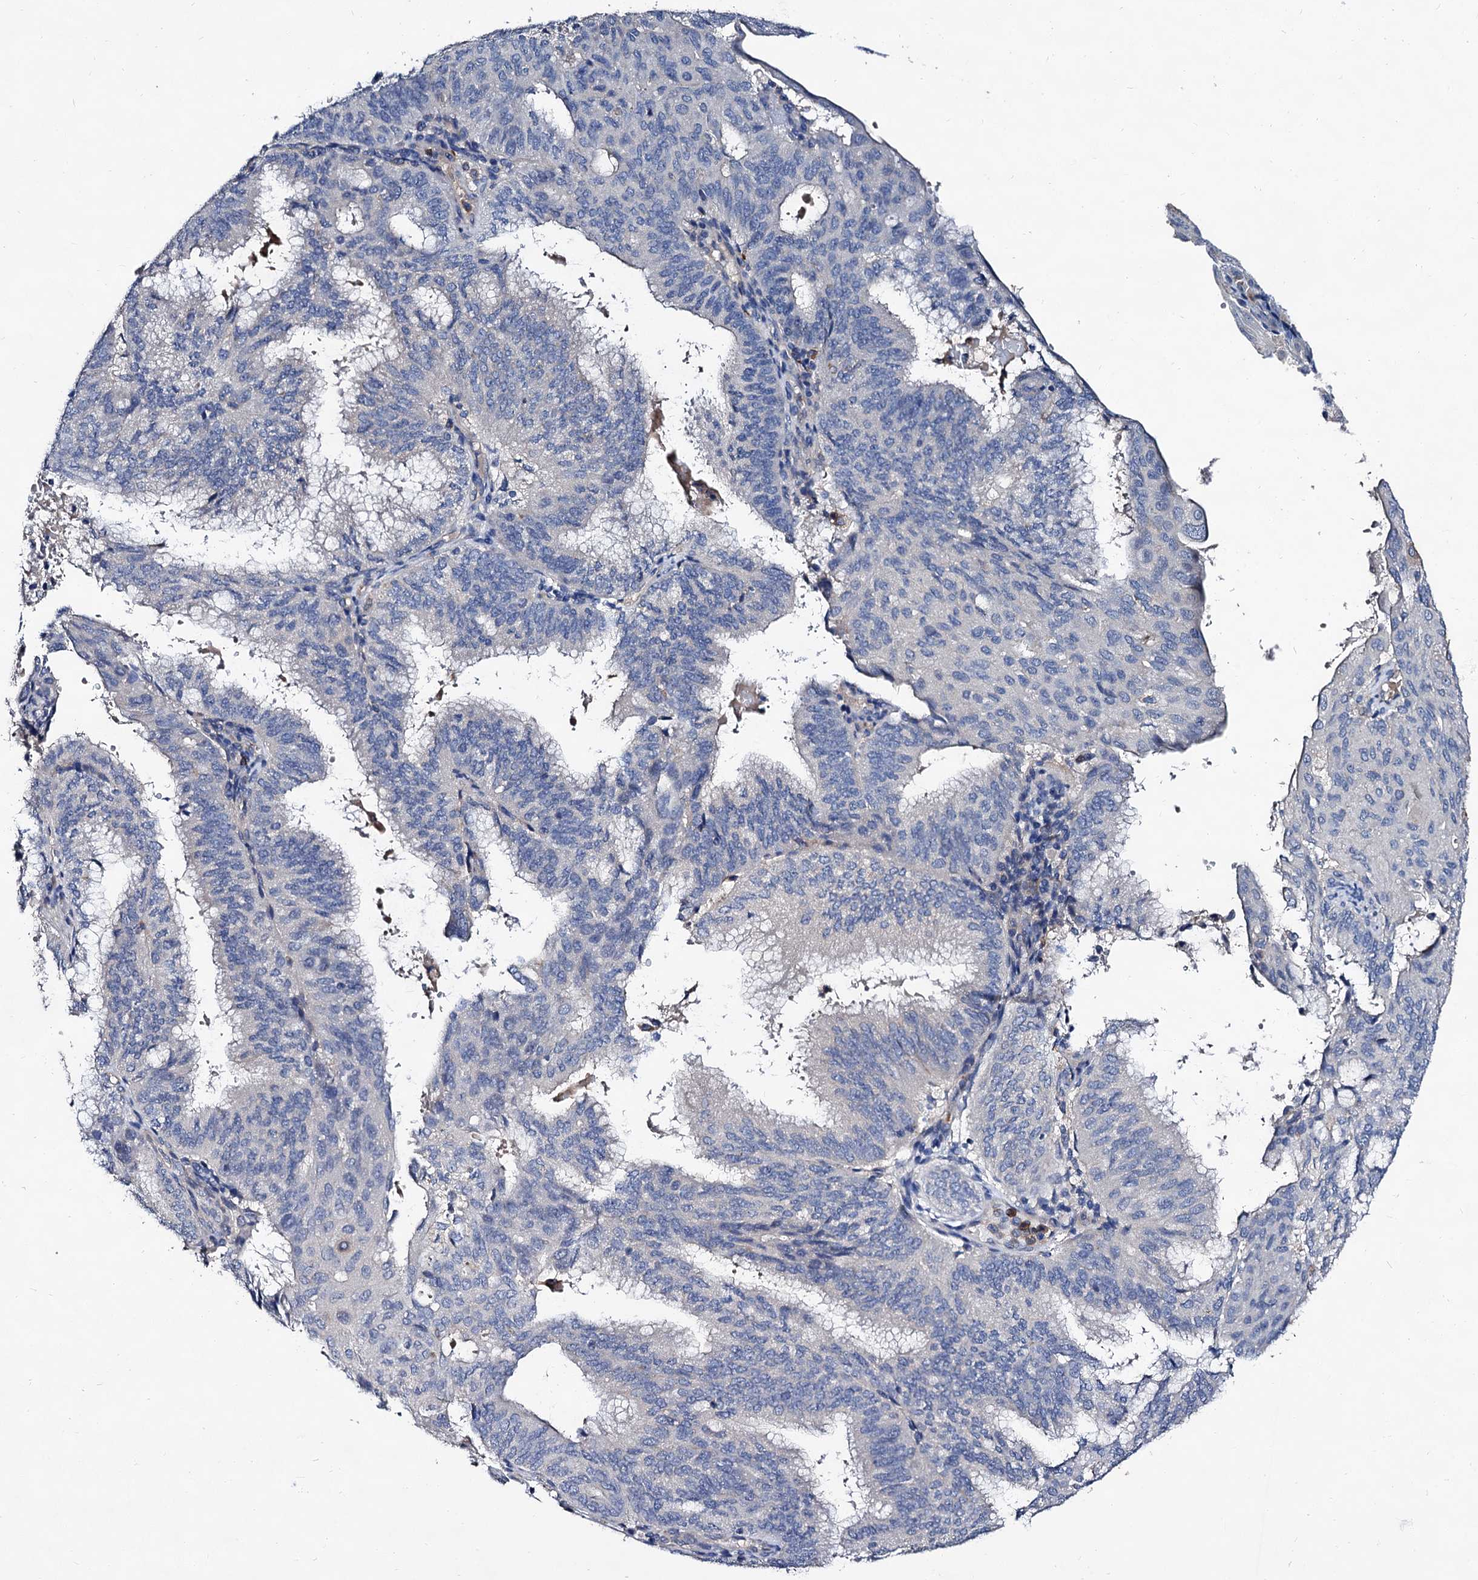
{"staining": {"intensity": "negative", "quantity": "none", "location": "none"}, "tissue": "endometrial cancer", "cell_type": "Tumor cells", "image_type": "cancer", "snomed": [{"axis": "morphology", "description": "Adenocarcinoma, NOS"}, {"axis": "topography", "description": "Endometrium"}], "caption": "DAB immunohistochemical staining of human adenocarcinoma (endometrial) reveals no significant expression in tumor cells.", "gene": "HVCN1", "patient": {"sex": "female", "age": 49}}